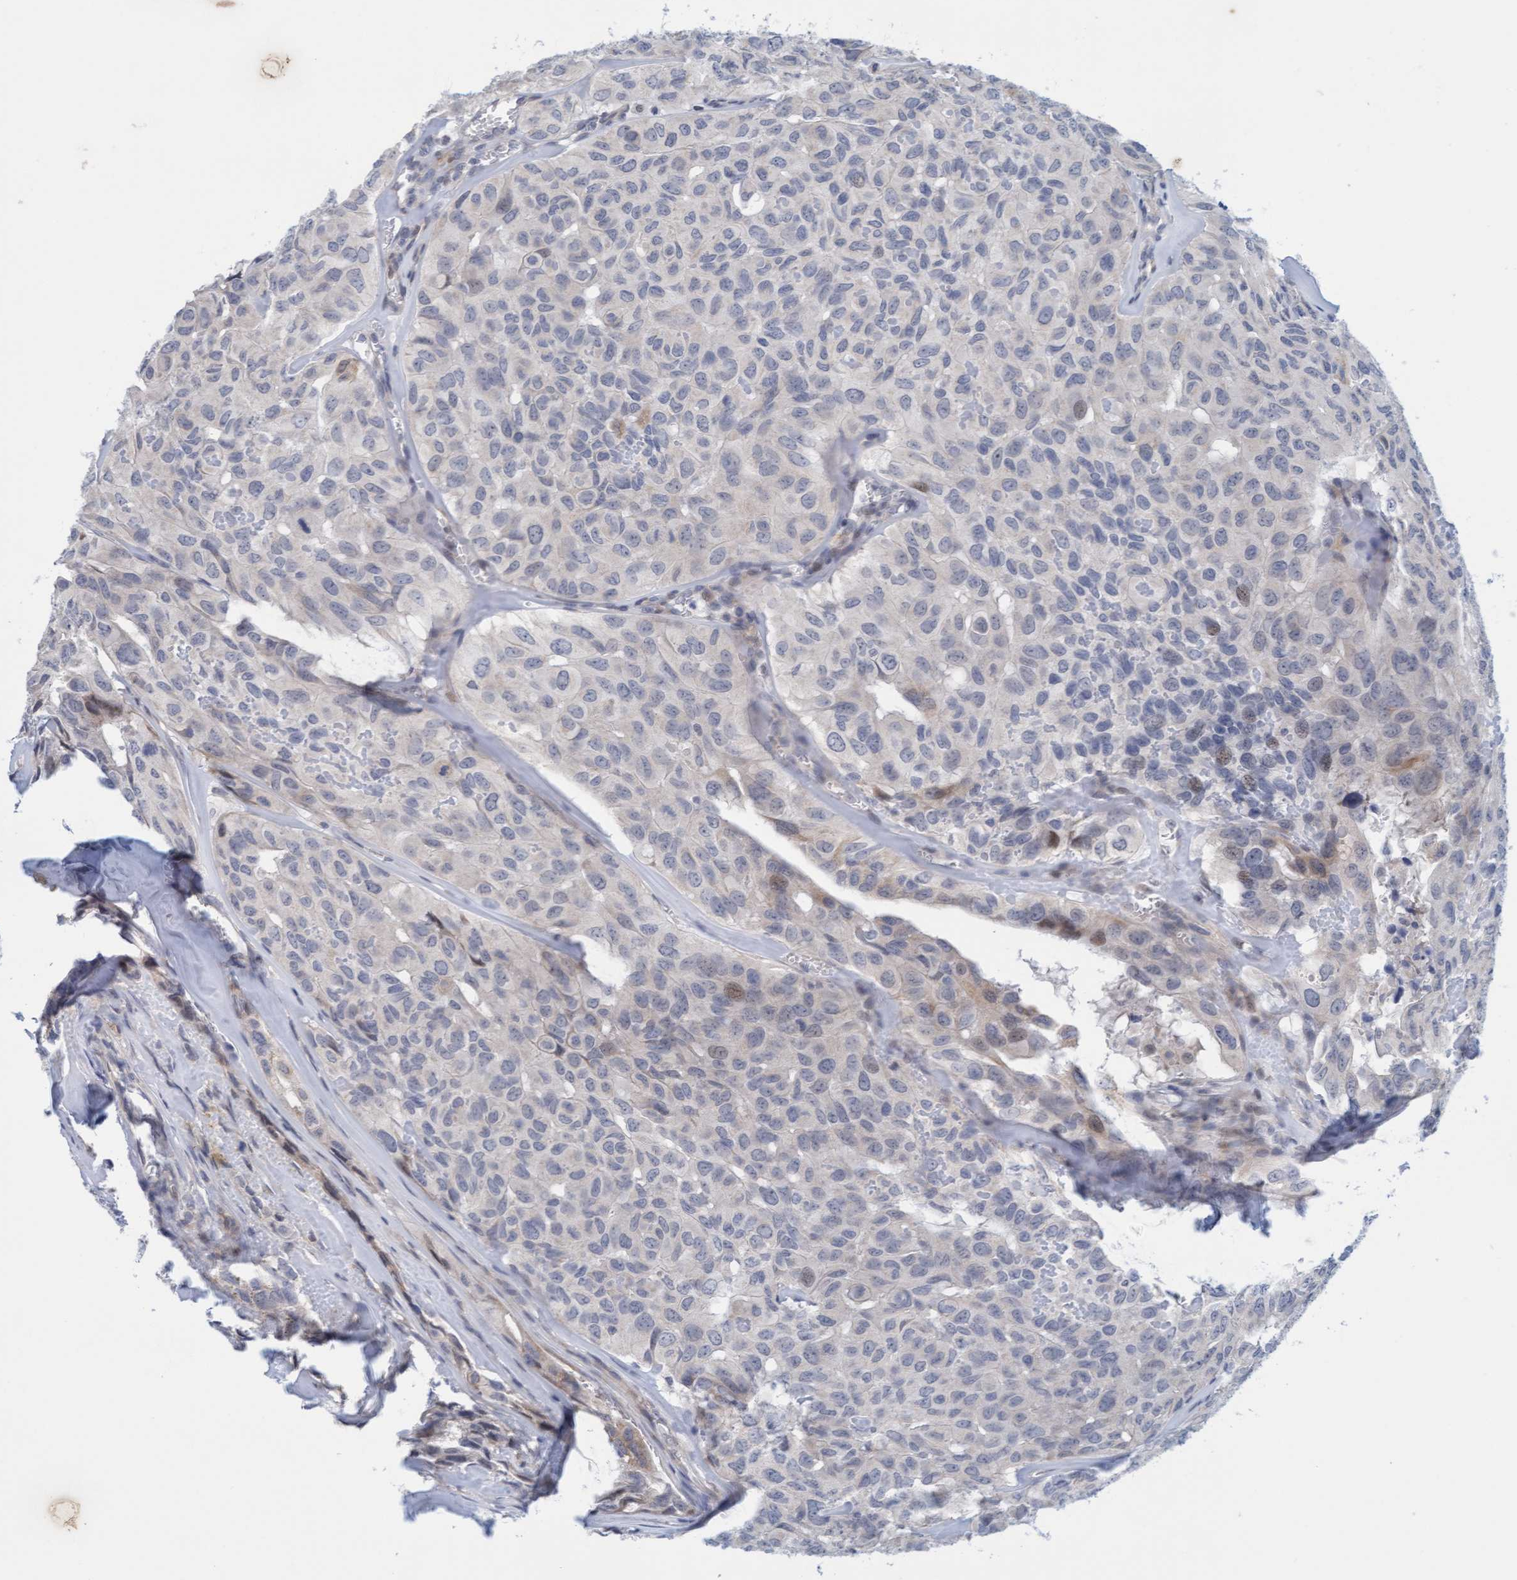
{"staining": {"intensity": "weak", "quantity": "<25%", "location": "nuclear"}, "tissue": "head and neck cancer", "cell_type": "Tumor cells", "image_type": "cancer", "snomed": [{"axis": "morphology", "description": "Adenocarcinoma, NOS"}, {"axis": "topography", "description": "Salivary gland, NOS"}, {"axis": "topography", "description": "Head-Neck"}], "caption": "IHC micrograph of neoplastic tissue: human head and neck adenocarcinoma stained with DAB shows no significant protein positivity in tumor cells.", "gene": "ZC3H3", "patient": {"sex": "female", "age": 76}}